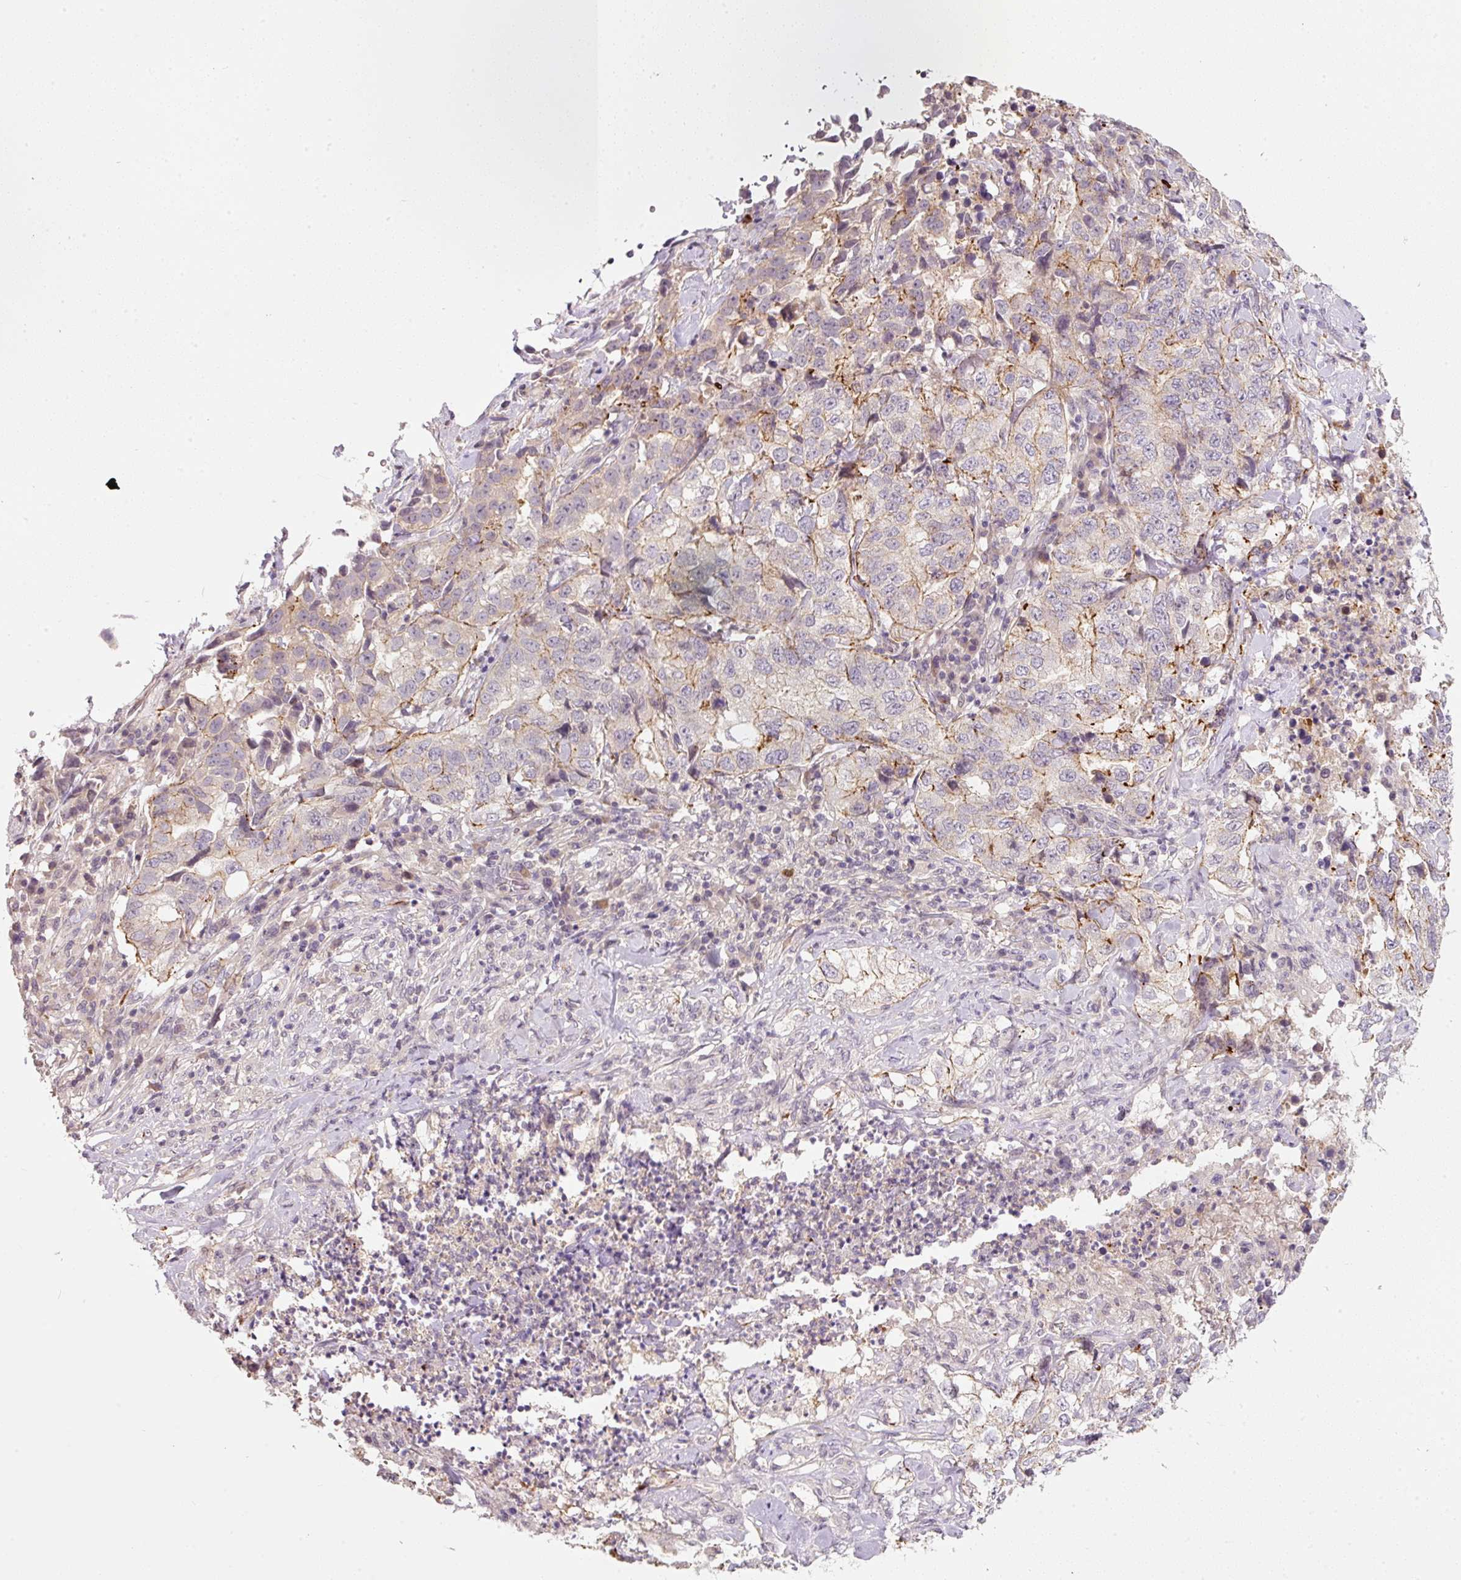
{"staining": {"intensity": "moderate", "quantity": "<25%", "location": "cytoplasmic/membranous"}, "tissue": "lung cancer", "cell_type": "Tumor cells", "image_type": "cancer", "snomed": [{"axis": "morphology", "description": "Adenocarcinoma, NOS"}, {"axis": "topography", "description": "Lung"}], "caption": "There is low levels of moderate cytoplasmic/membranous expression in tumor cells of lung adenocarcinoma, as demonstrated by immunohistochemical staining (brown color).", "gene": "TIRAP", "patient": {"sex": "female", "age": 51}}